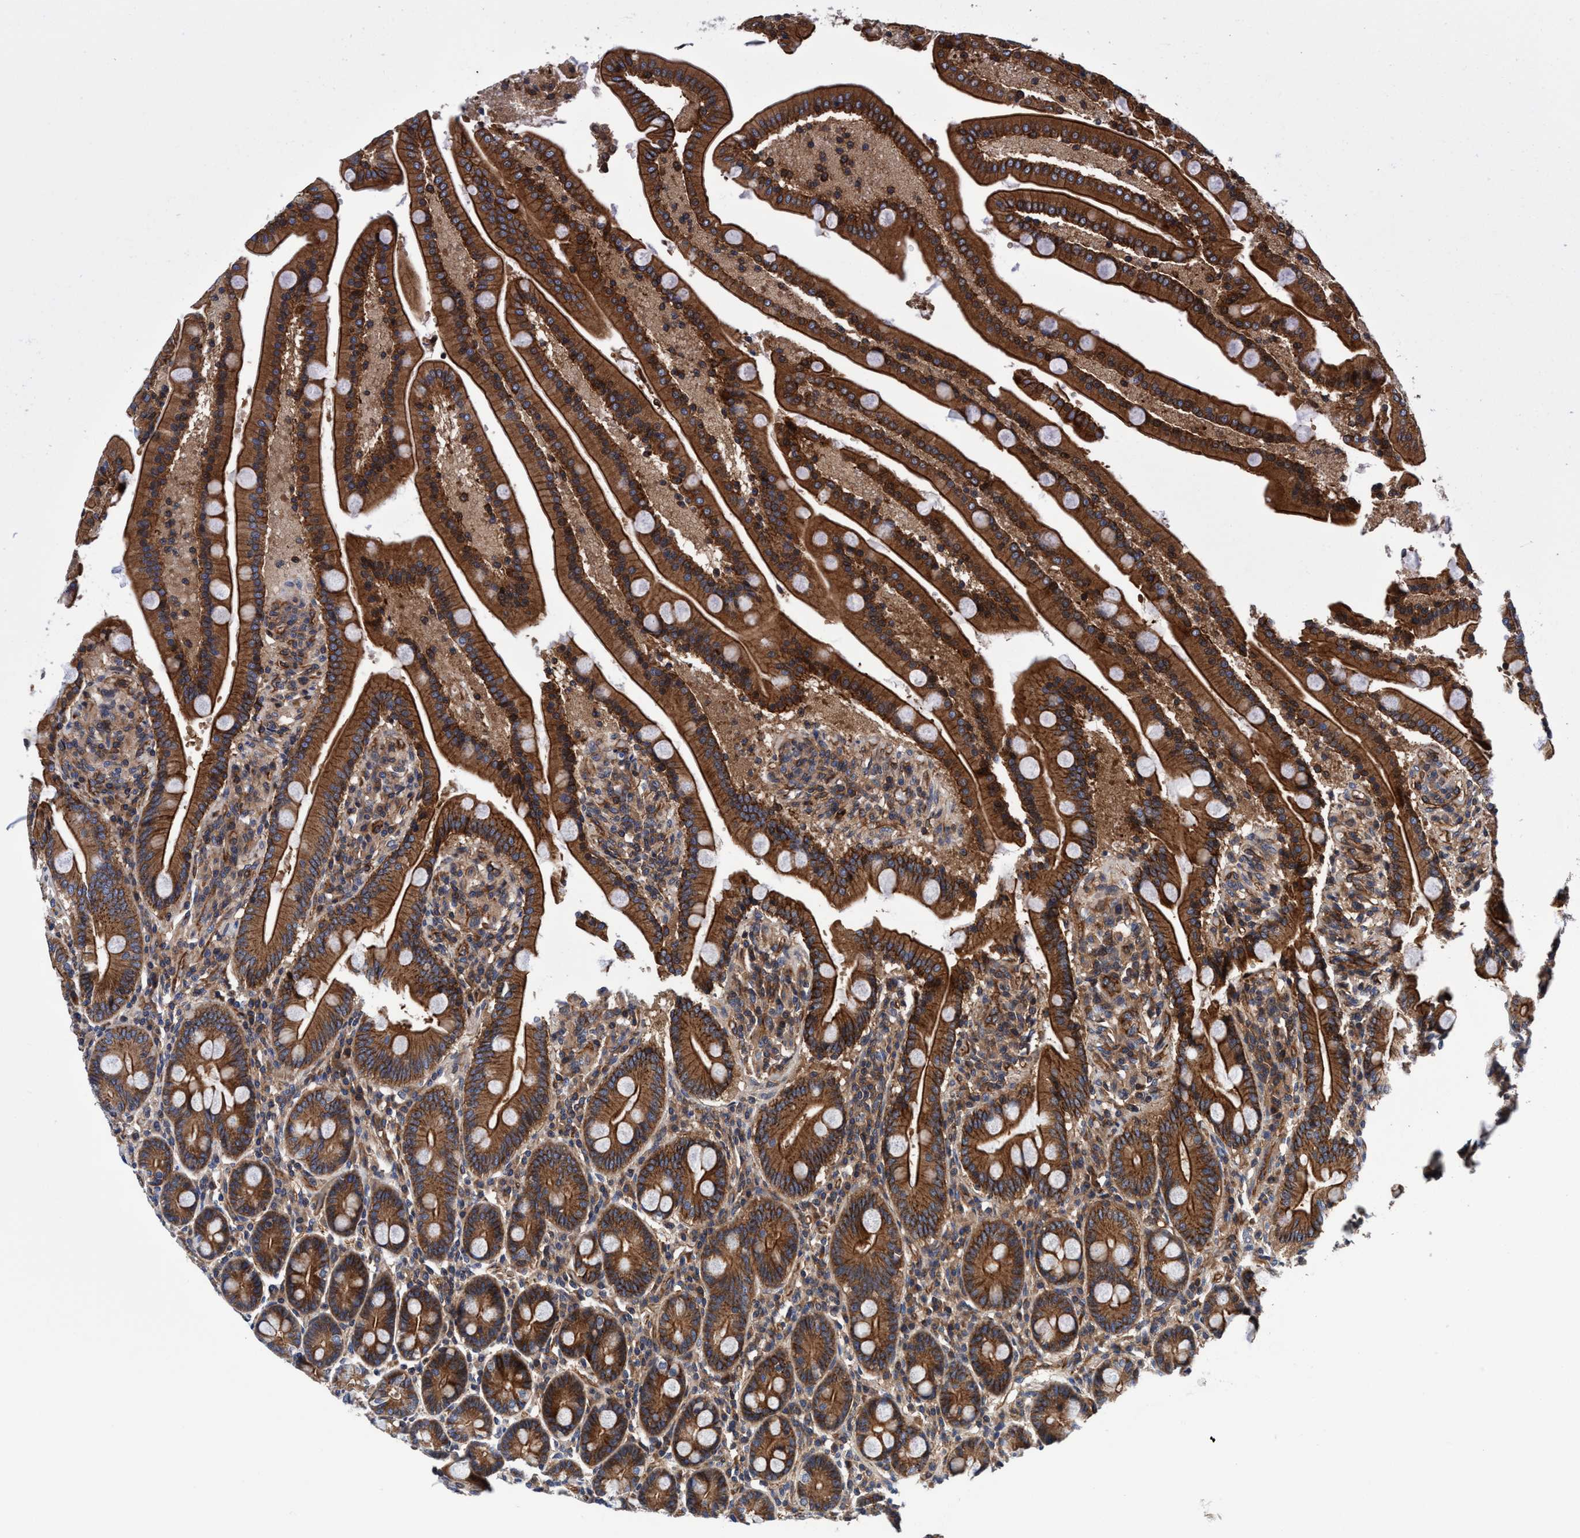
{"staining": {"intensity": "strong", "quantity": ">75%", "location": "cytoplasmic/membranous"}, "tissue": "duodenum", "cell_type": "Glandular cells", "image_type": "normal", "snomed": [{"axis": "morphology", "description": "Normal tissue, NOS"}, {"axis": "topography", "description": "Duodenum"}], "caption": "IHC staining of normal duodenum, which shows high levels of strong cytoplasmic/membranous staining in about >75% of glandular cells indicating strong cytoplasmic/membranous protein staining. The staining was performed using DAB (brown) for protein detection and nuclei were counterstained in hematoxylin (blue).", "gene": "MCM3AP", "patient": {"sex": "male", "age": 54}}